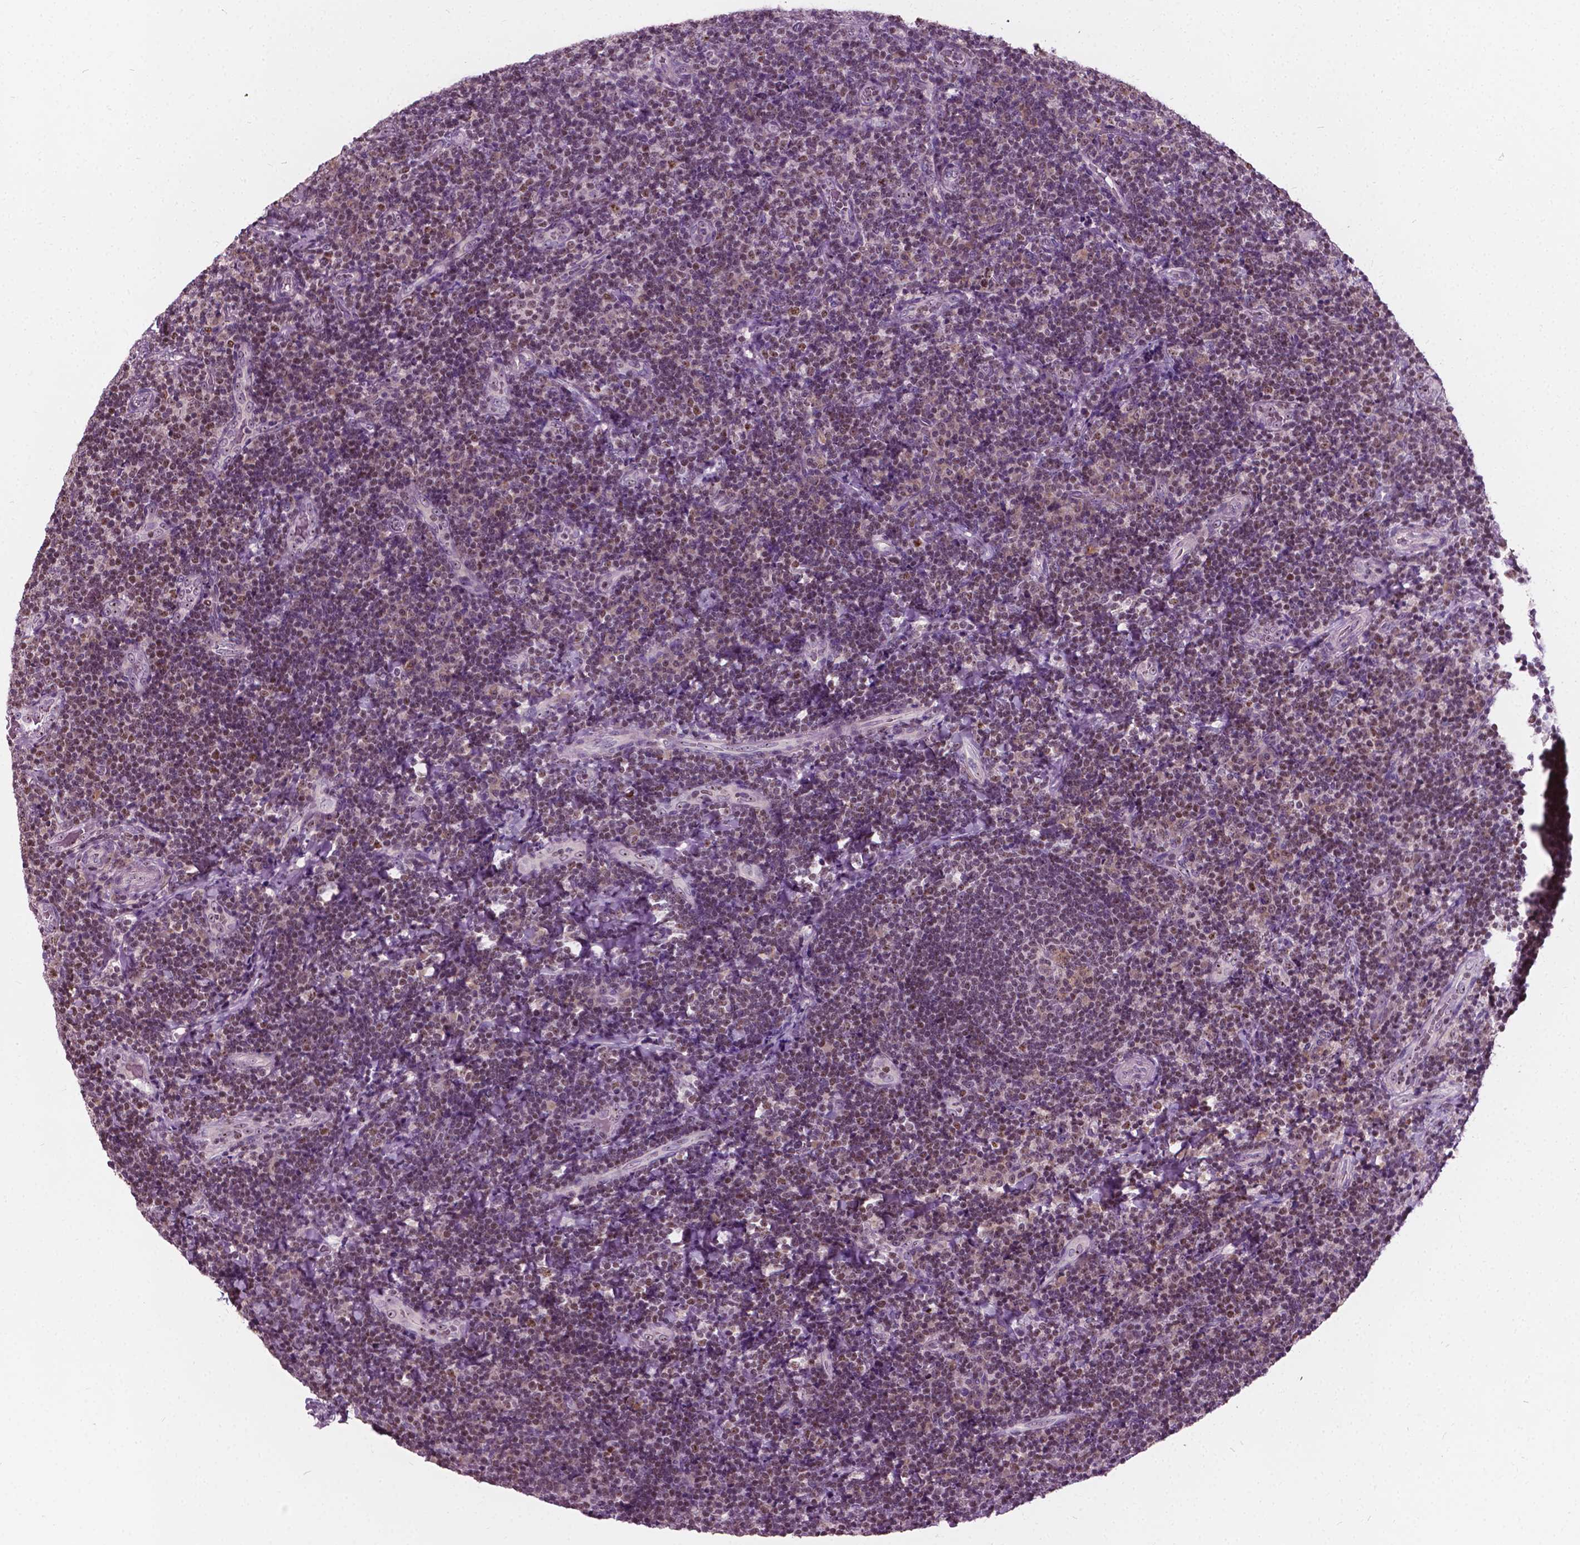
{"staining": {"intensity": "moderate", "quantity": ">75%", "location": "nuclear"}, "tissue": "tonsil", "cell_type": "Germinal center cells", "image_type": "normal", "snomed": [{"axis": "morphology", "description": "Normal tissue, NOS"}, {"axis": "topography", "description": "Tonsil"}], "caption": "Immunohistochemical staining of normal human tonsil shows >75% levels of moderate nuclear protein staining in about >75% of germinal center cells.", "gene": "ODF3L2", "patient": {"sex": "male", "age": 17}}